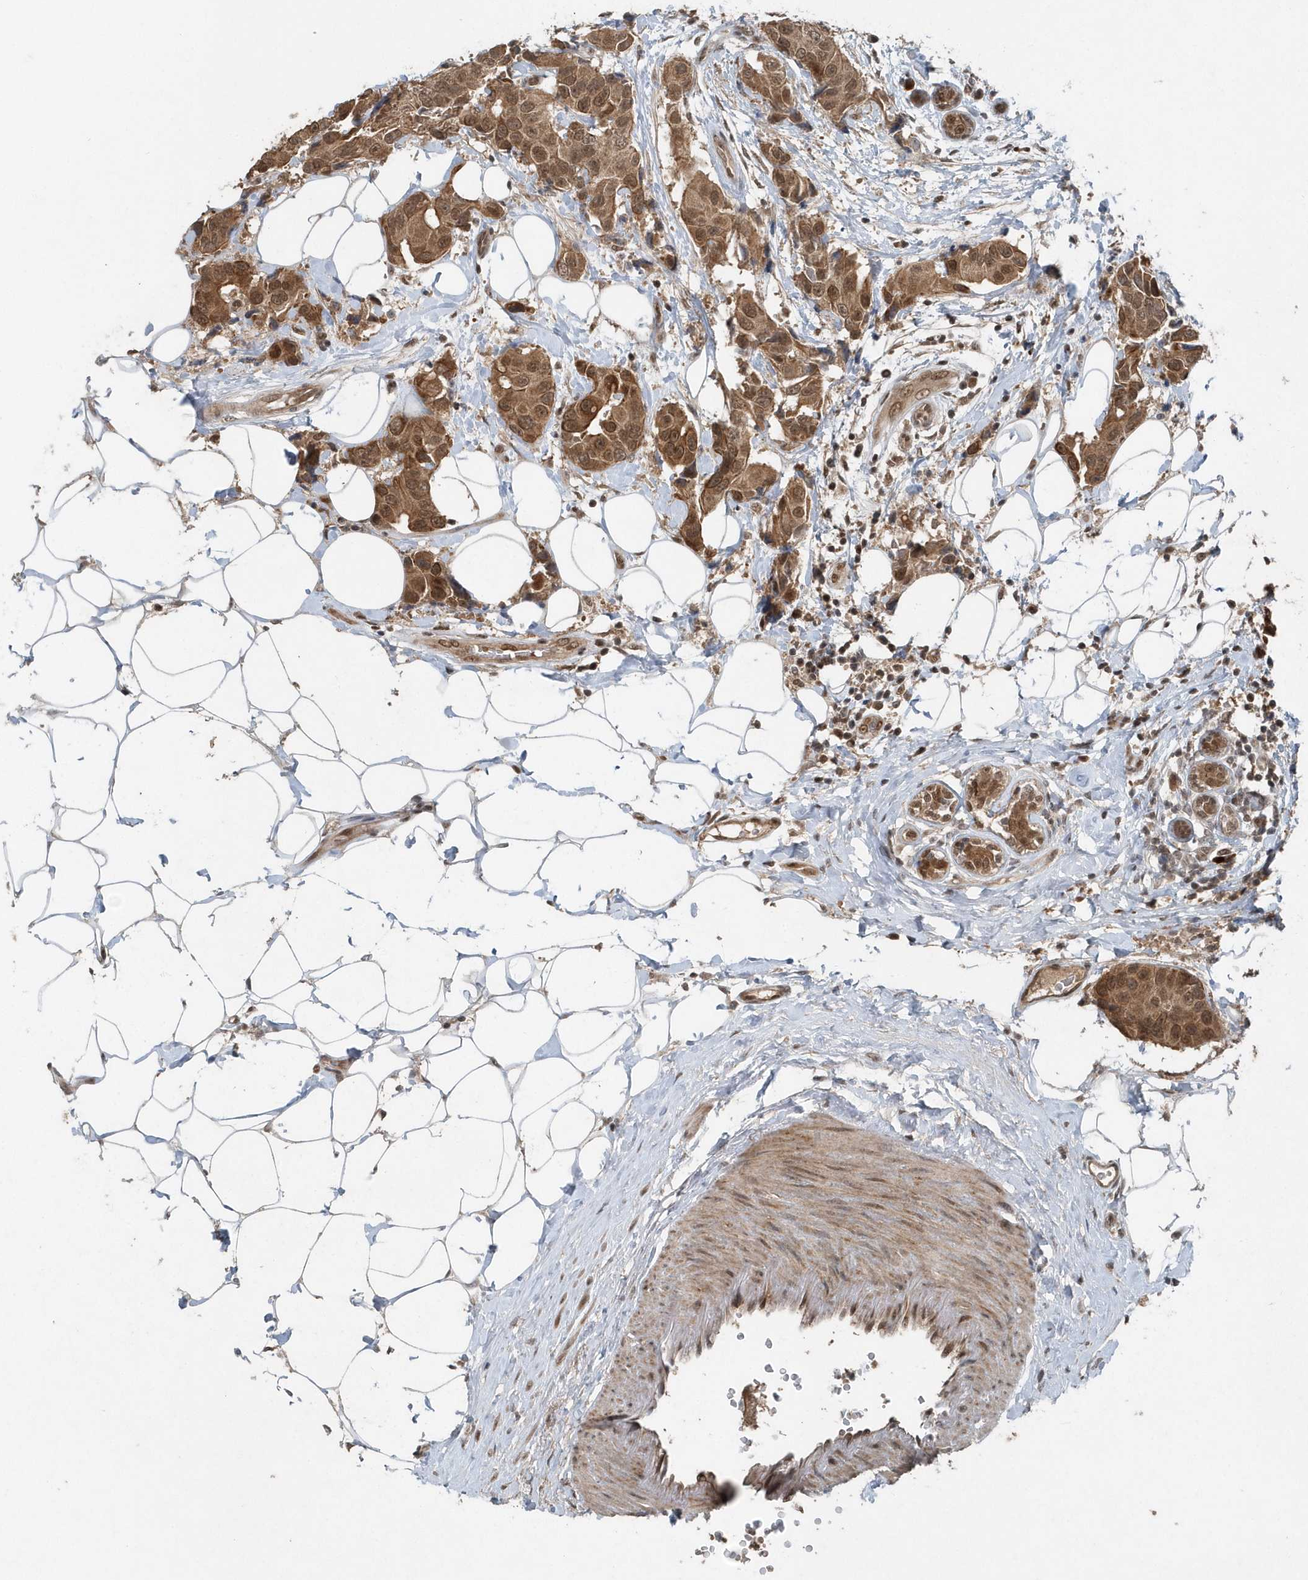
{"staining": {"intensity": "moderate", "quantity": ">75%", "location": "cytoplasmic/membranous,nuclear"}, "tissue": "breast cancer", "cell_type": "Tumor cells", "image_type": "cancer", "snomed": [{"axis": "morphology", "description": "Normal tissue, NOS"}, {"axis": "morphology", "description": "Duct carcinoma"}, {"axis": "topography", "description": "Breast"}], "caption": "The immunohistochemical stain labels moderate cytoplasmic/membranous and nuclear expression in tumor cells of intraductal carcinoma (breast) tissue.", "gene": "QTRT2", "patient": {"sex": "female", "age": 39}}